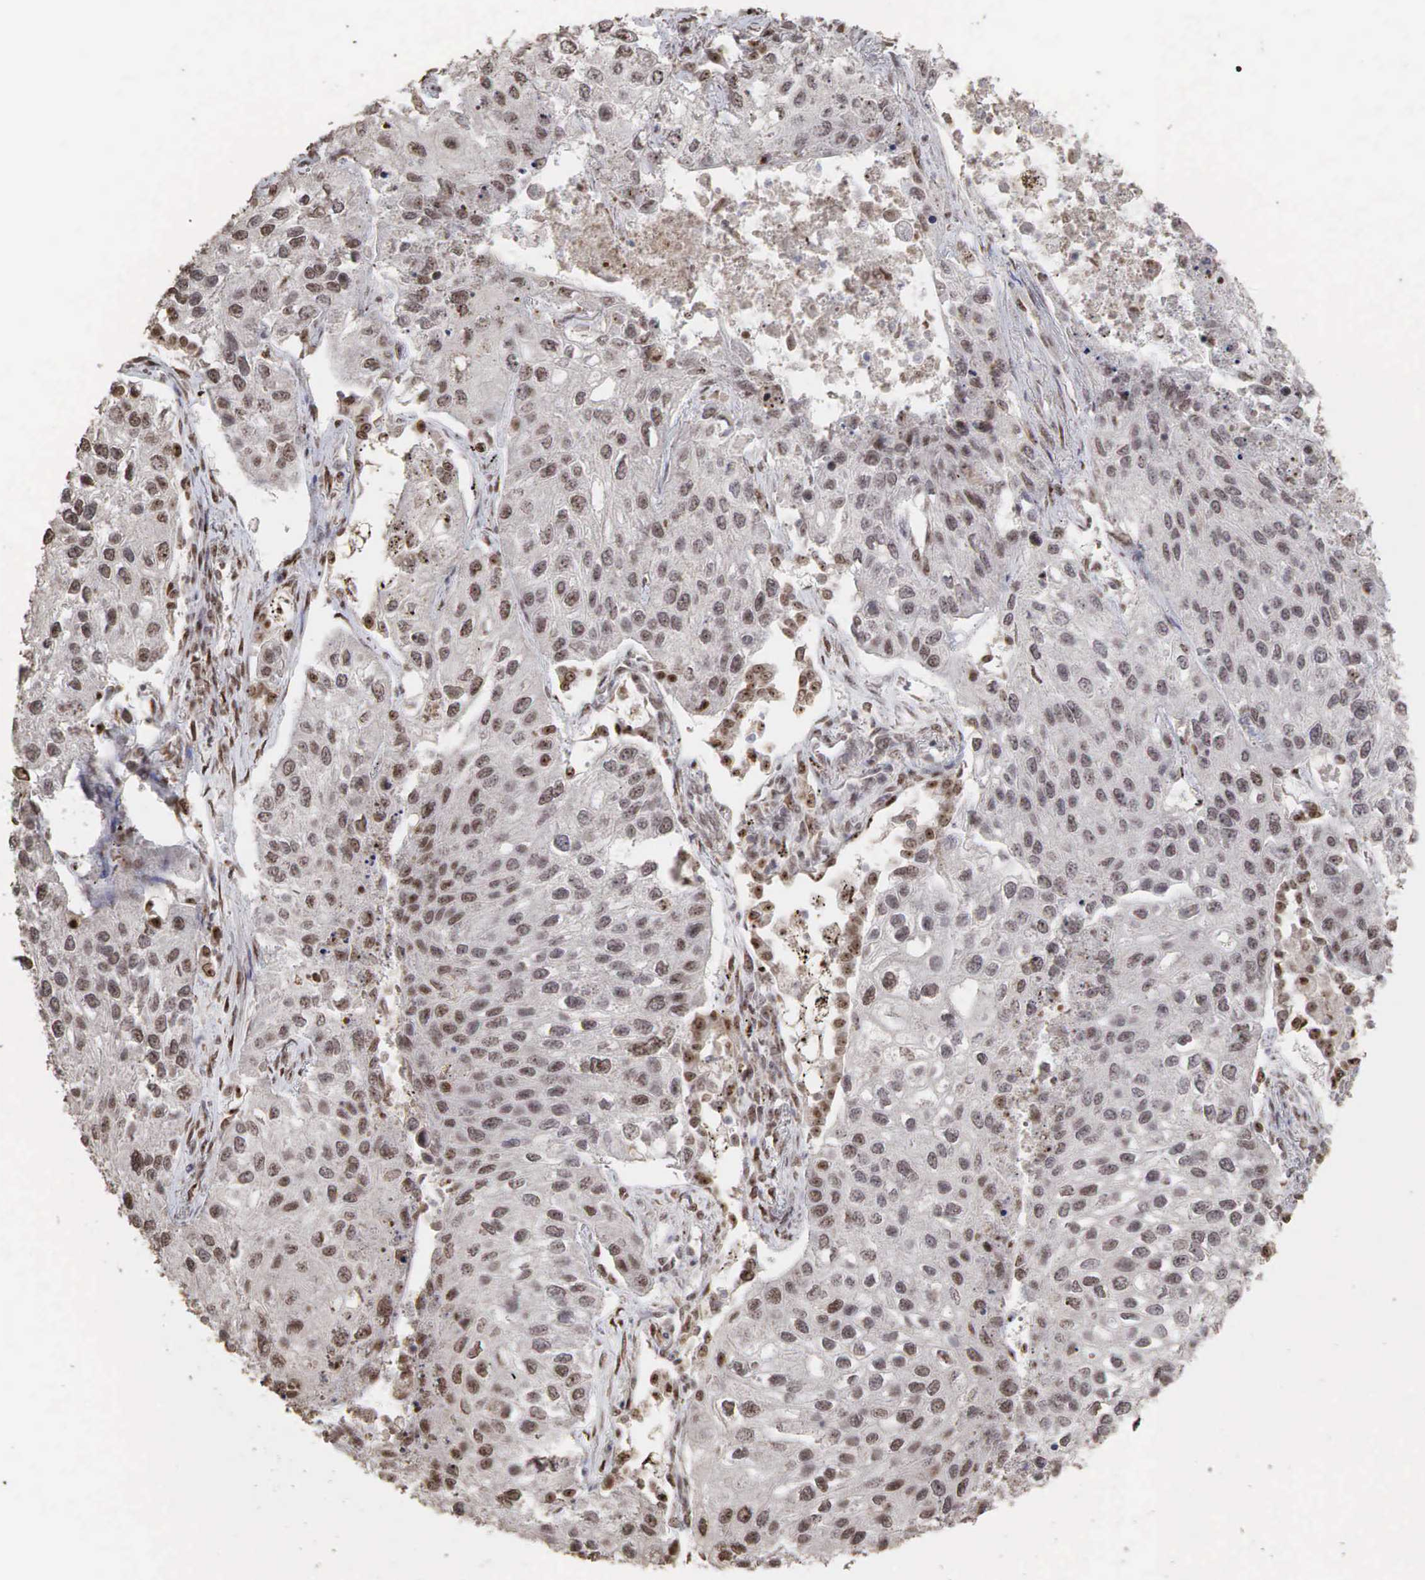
{"staining": {"intensity": "moderate", "quantity": "25%-75%", "location": "cytoplasmic/membranous,nuclear"}, "tissue": "lung cancer", "cell_type": "Tumor cells", "image_type": "cancer", "snomed": [{"axis": "morphology", "description": "Squamous cell carcinoma, NOS"}, {"axis": "topography", "description": "Lung"}], "caption": "A high-resolution photomicrograph shows immunohistochemistry (IHC) staining of squamous cell carcinoma (lung), which displays moderate cytoplasmic/membranous and nuclear expression in approximately 25%-75% of tumor cells.", "gene": "DKC1", "patient": {"sex": "male", "age": 75}}